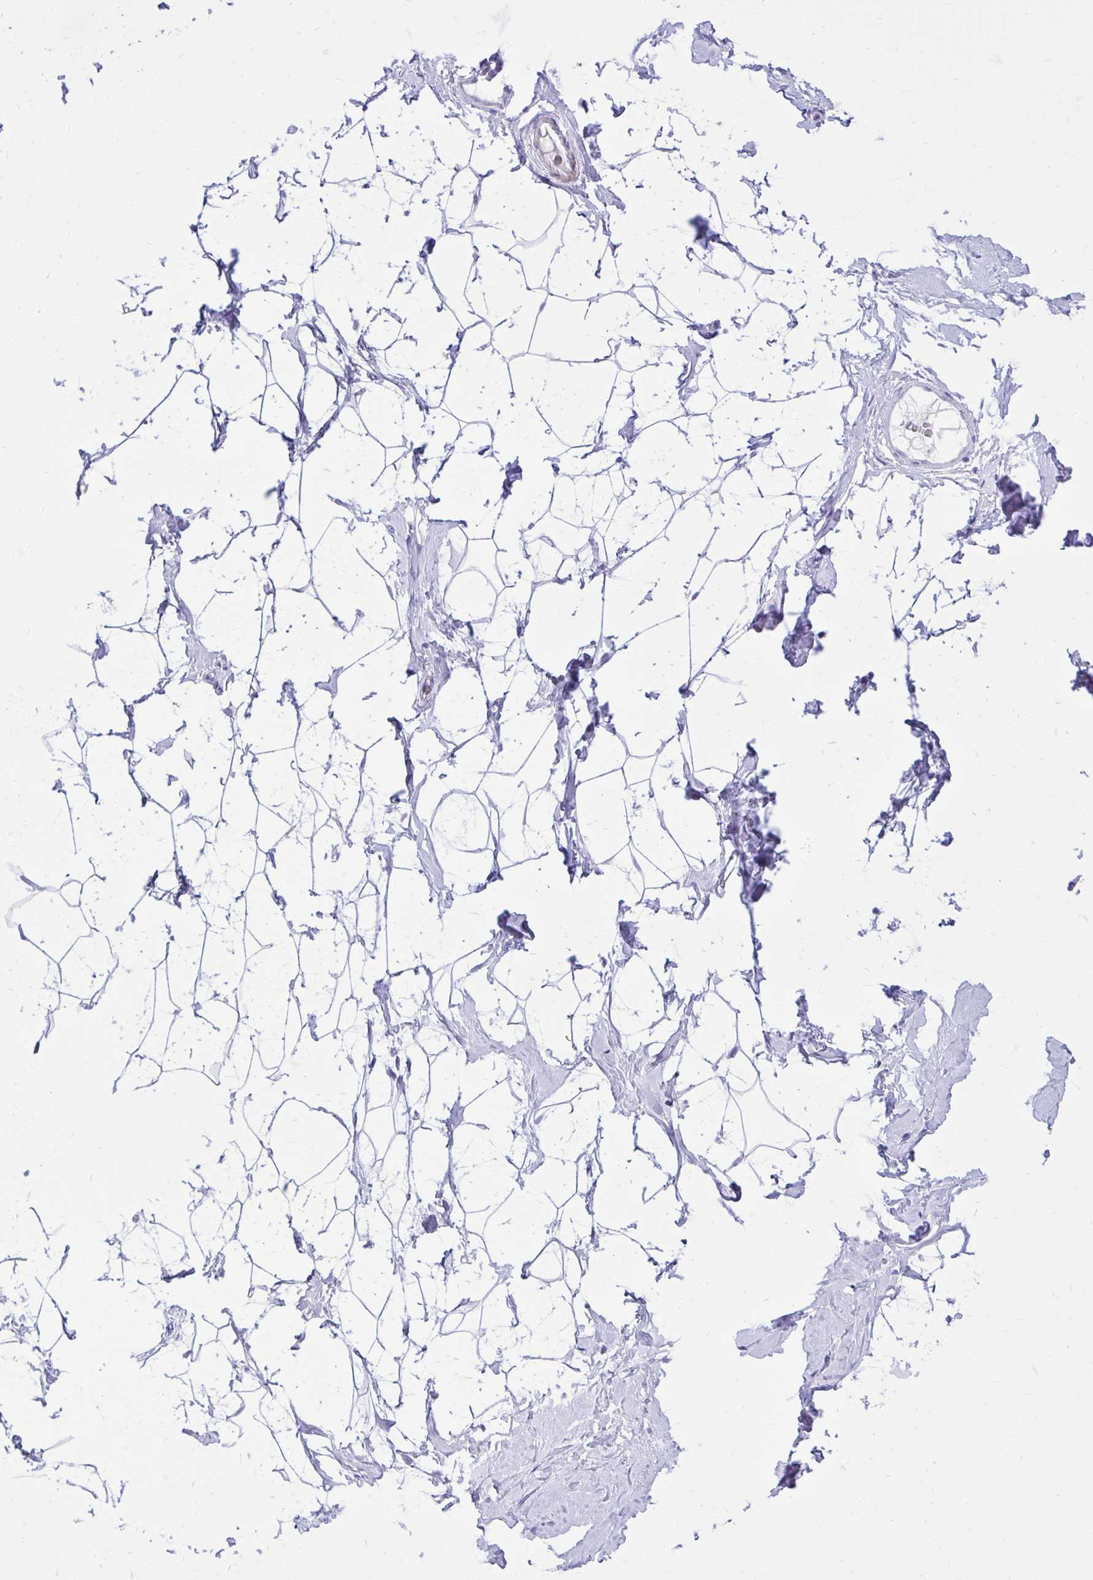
{"staining": {"intensity": "negative", "quantity": "none", "location": "none"}, "tissue": "breast", "cell_type": "Adipocytes", "image_type": "normal", "snomed": [{"axis": "morphology", "description": "Normal tissue, NOS"}, {"axis": "topography", "description": "Breast"}], "caption": "DAB (3,3'-diaminobenzidine) immunohistochemical staining of unremarkable human breast displays no significant positivity in adipocytes.", "gene": "ANKDD1B", "patient": {"sex": "female", "age": 32}}